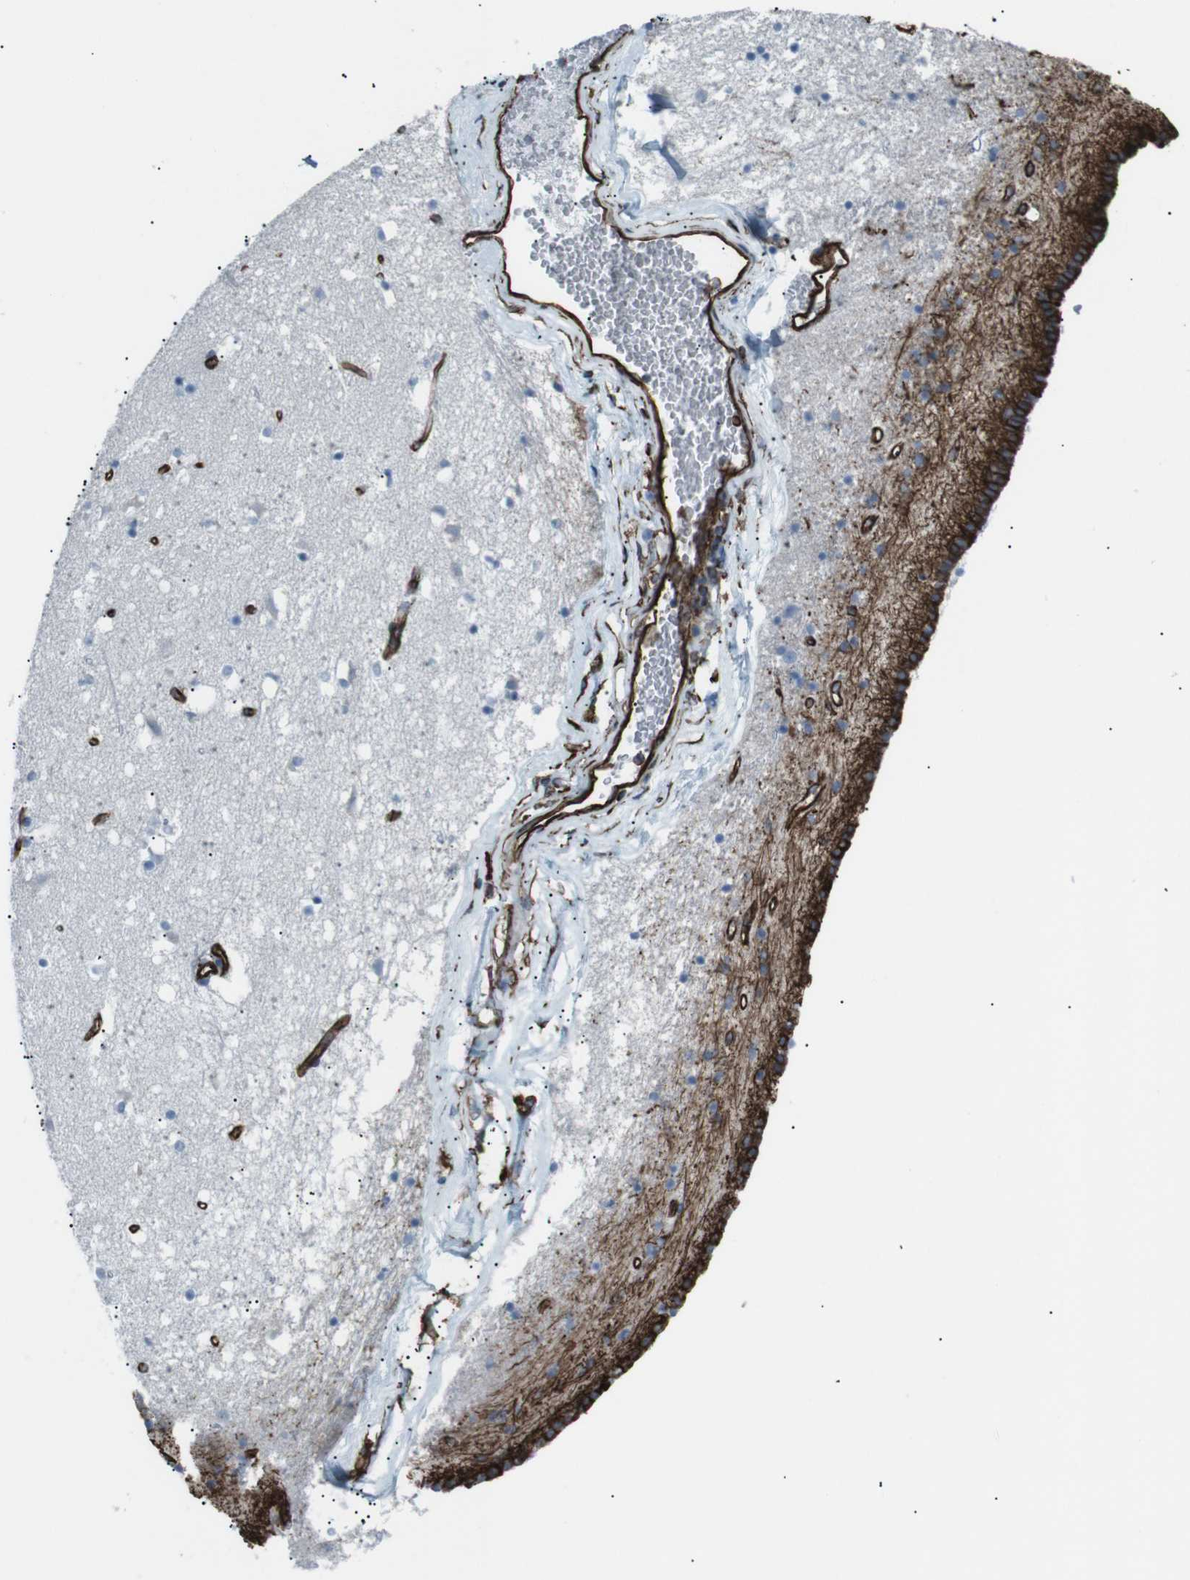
{"staining": {"intensity": "negative", "quantity": "none", "location": "none"}, "tissue": "caudate", "cell_type": "Glial cells", "image_type": "normal", "snomed": [{"axis": "morphology", "description": "Normal tissue, NOS"}, {"axis": "topography", "description": "Lateral ventricle wall"}], "caption": "High power microscopy image of an IHC photomicrograph of normal caudate, revealing no significant positivity in glial cells.", "gene": "ZDHHC6", "patient": {"sex": "male", "age": 45}}